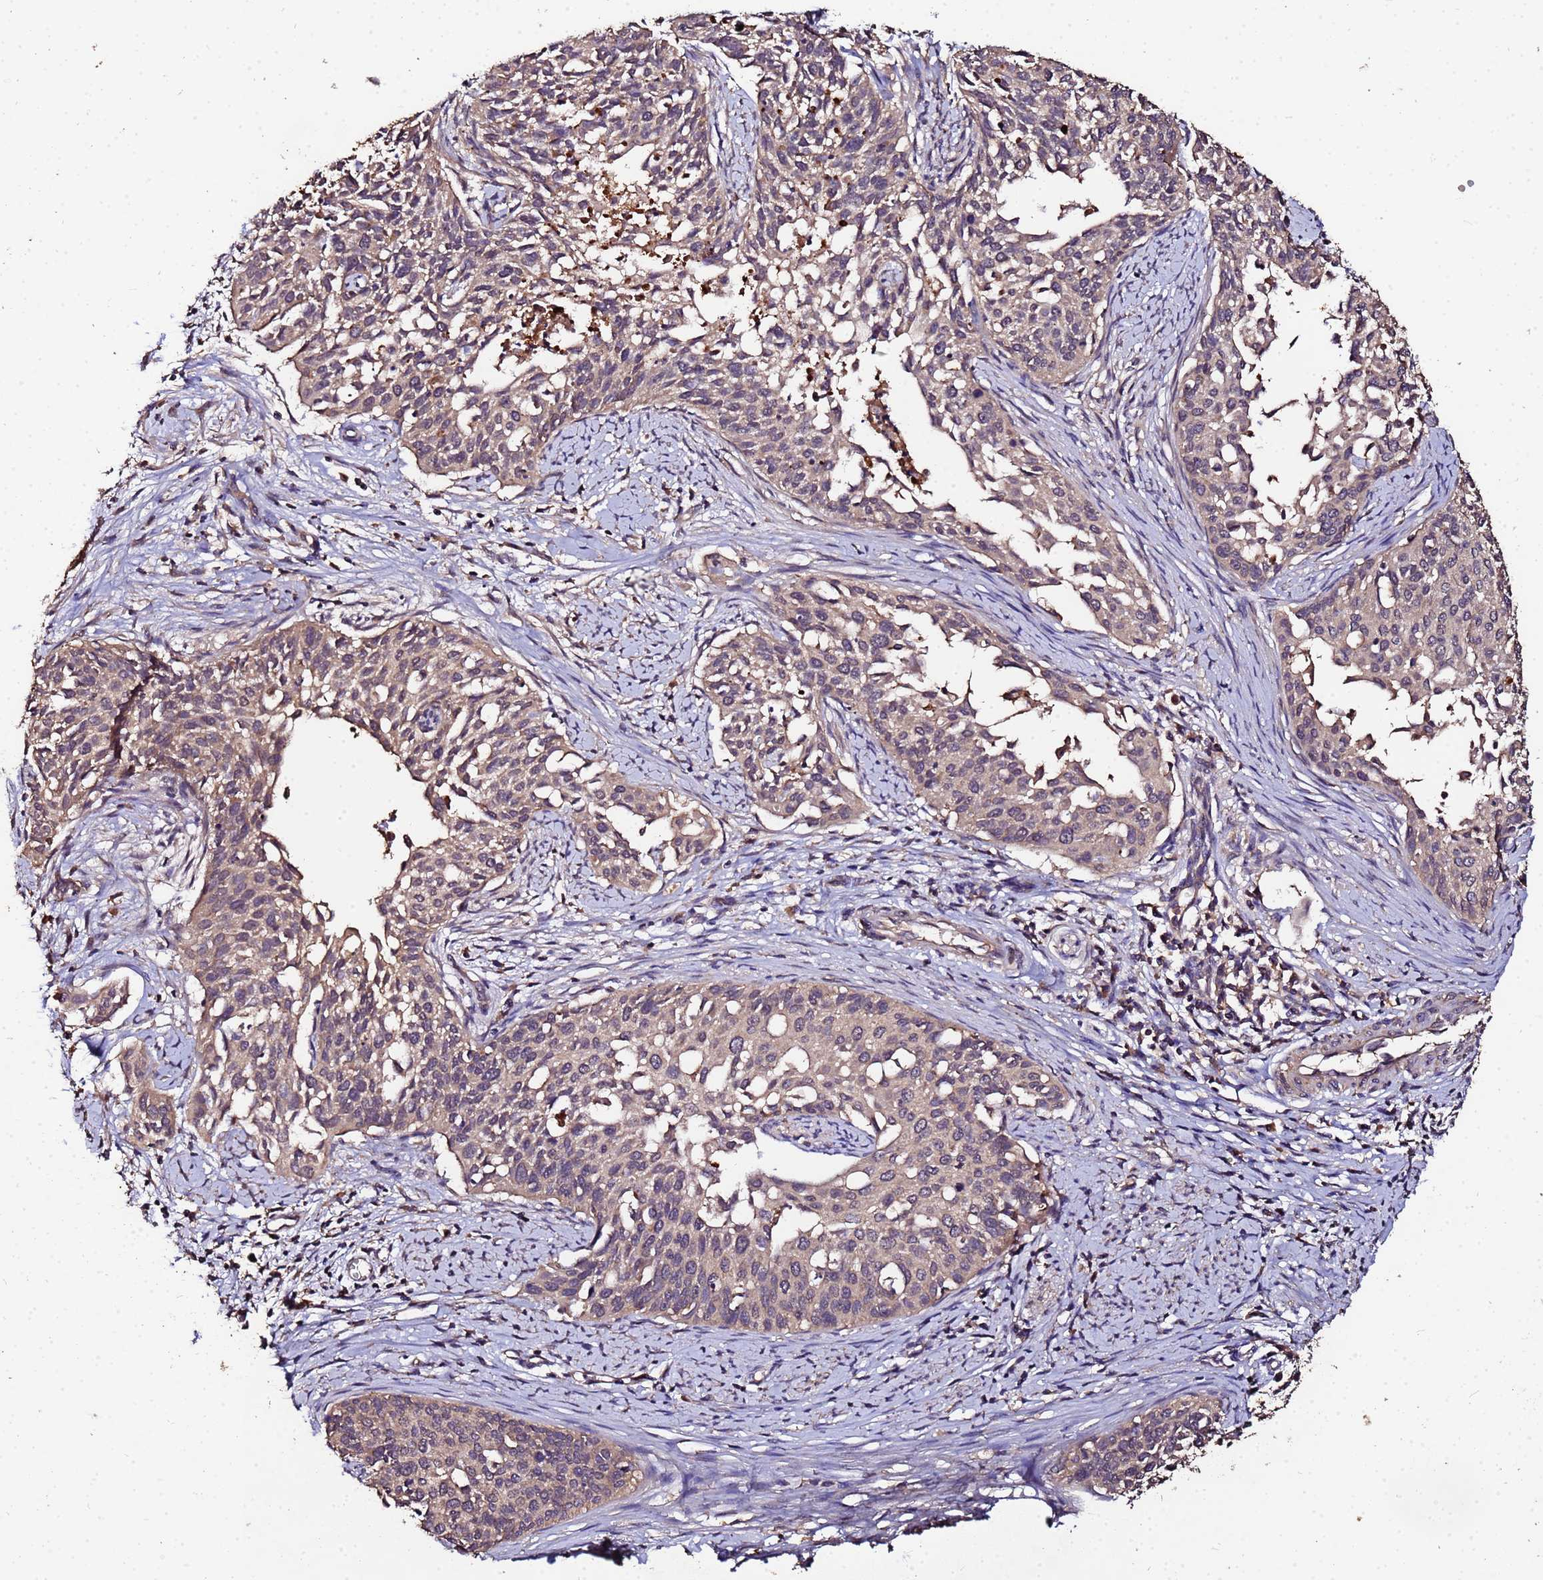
{"staining": {"intensity": "weak", "quantity": ">75%", "location": "cytoplasmic/membranous"}, "tissue": "cervical cancer", "cell_type": "Tumor cells", "image_type": "cancer", "snomed": [{"axis": "morphology", "description": "Squamous cell carcinoma, NOS"}, {"axis": "topography", "description": "Cervix"}], "caption": "Protein staining reveals weak cytoplasmic/membranous staining in approximately >75% of tumor cells in cervical squamous cell carcinoma.", "gene": "MTERF1", "patient": {"sex": "female", "age": 44}}